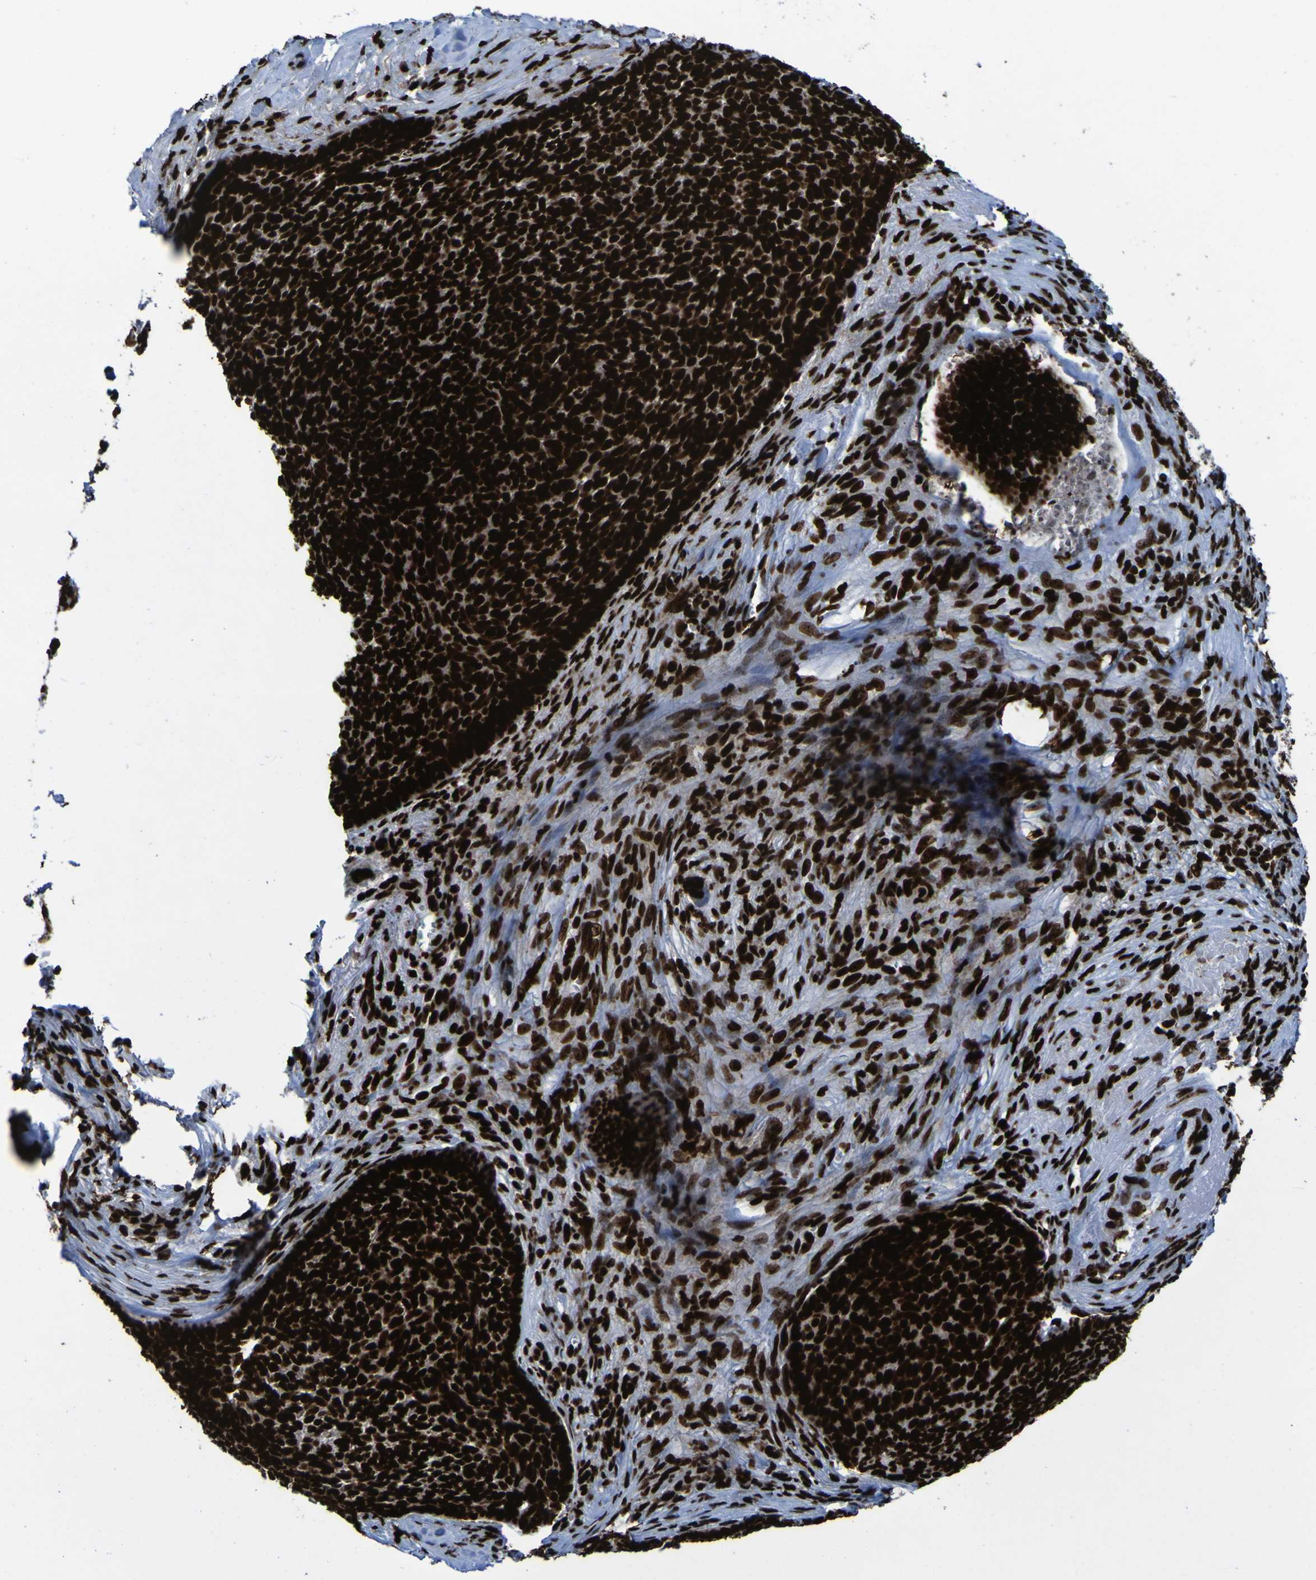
{"staining": {"intensity": "strong", "quantity": ">75%", "location": "nuclear"}, "tissue": "skin cancer", "cell_type": "Tumor cells", "image_type": "cancer", "snomed": [{"axis": "morphology", "description": "Basal cell carcinoma"}, {"axis": "topography", "description": "Skin"}], "caption": "Skin cancer stained with DAB (3,3'-diaminobenzidine) IHC demonstrates high levels of strong nuclear staining in approximately >75% of tumor cells.", "gene": "NPM1", "patient": {"sex": "male", "age": 84}}